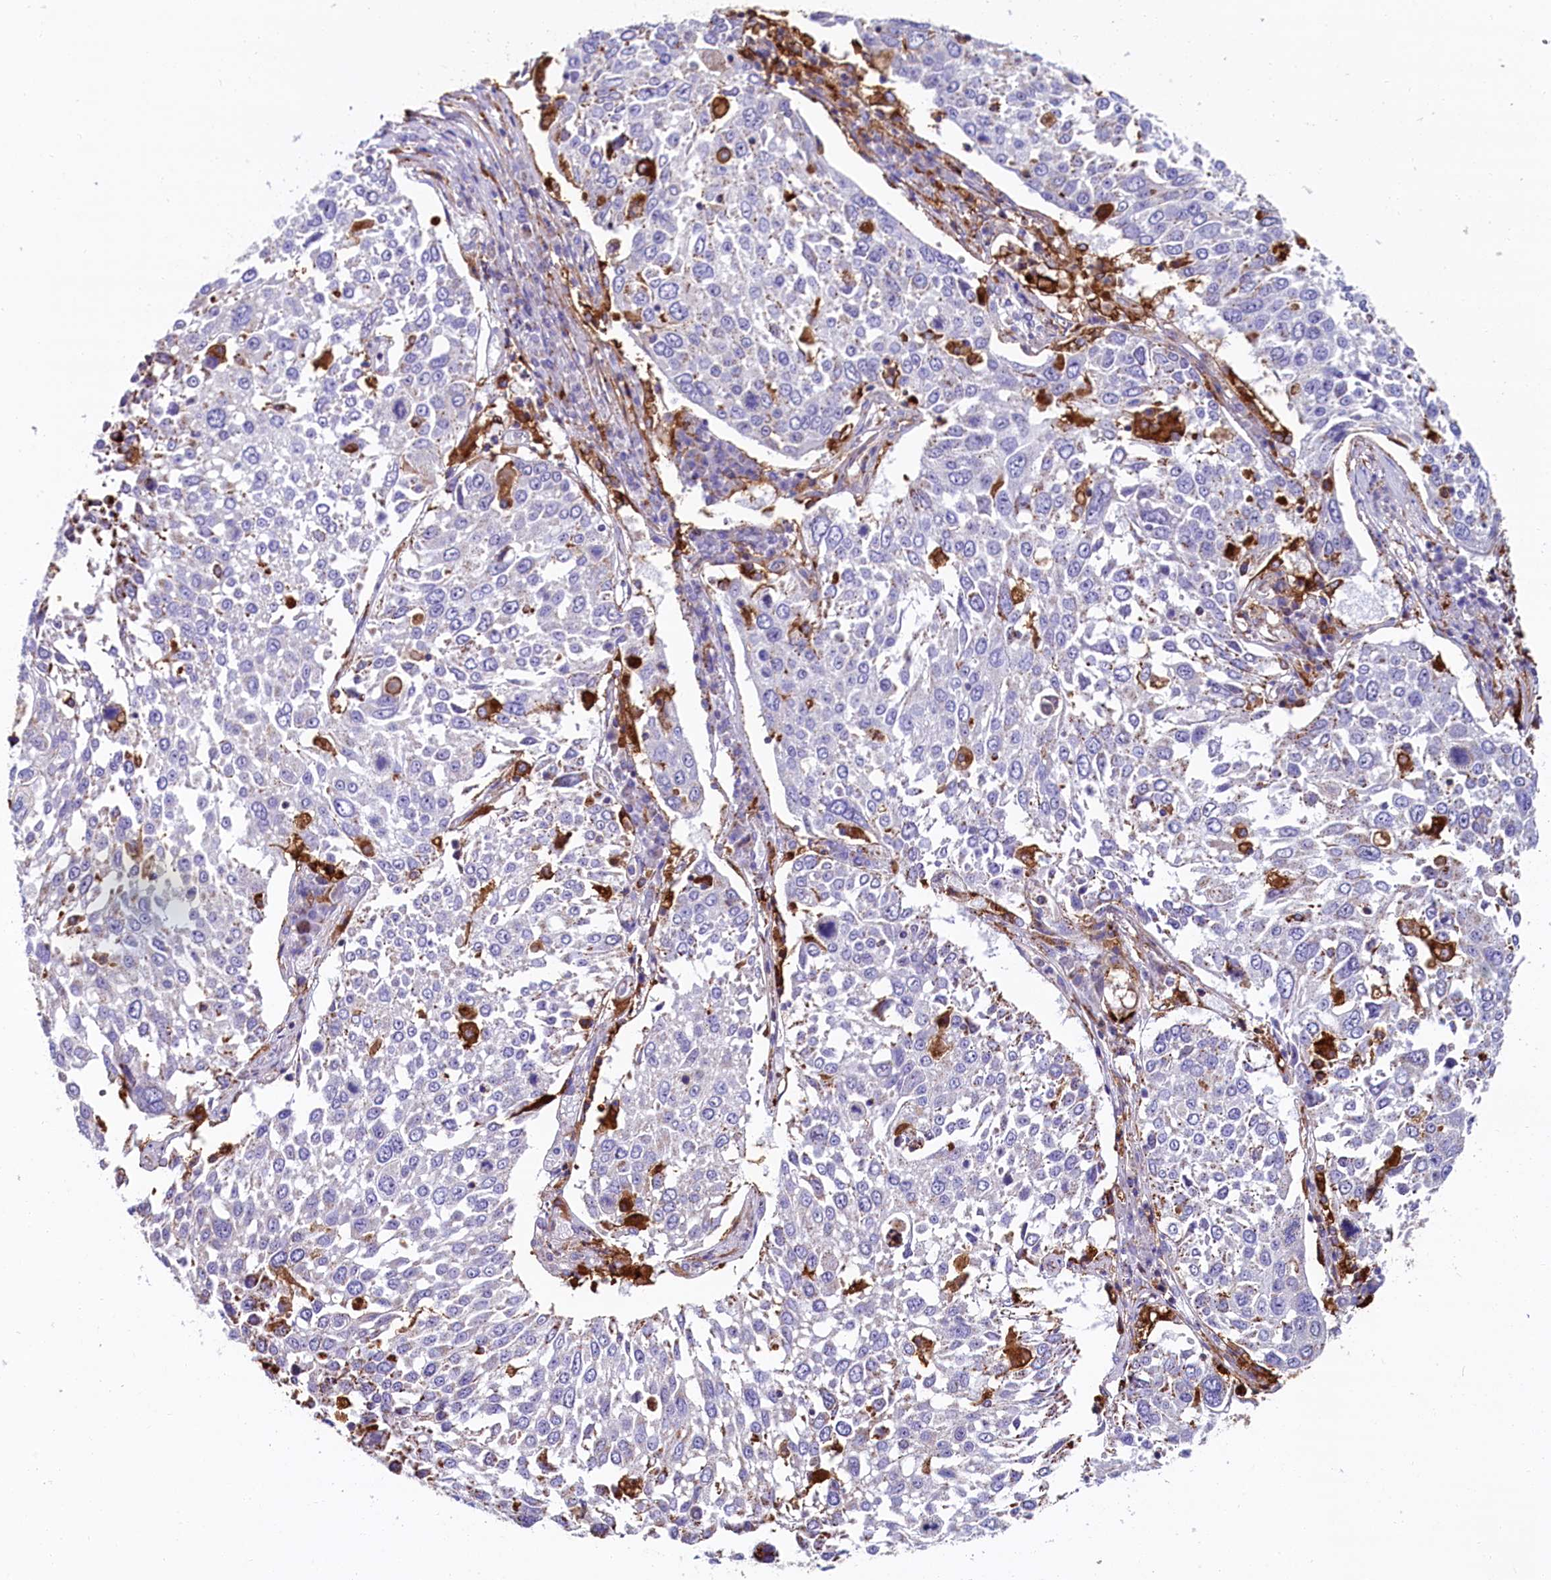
{"staining": {"intensity": "negative", "quantity": "none", "location": "none"}, "tissue": "lung cancer", "cell_type": "Tumor cells", "image_type": "cancer", "snomed": [{"axis": "morphology", "description": "Squamous cell carcinoma, NOS"}, {"axis": "topography", "description": "Lung"}], "caption": "This micrograph is of squamous cell carcinoma (lung) stained with immunohistochemistry (IHC) to label a protein in brown with the nuclei are counter-stained blue. There is no staining in tumor cells.", "gene": "IL20RA", "patient": {"sex": "male", "age": 65}}